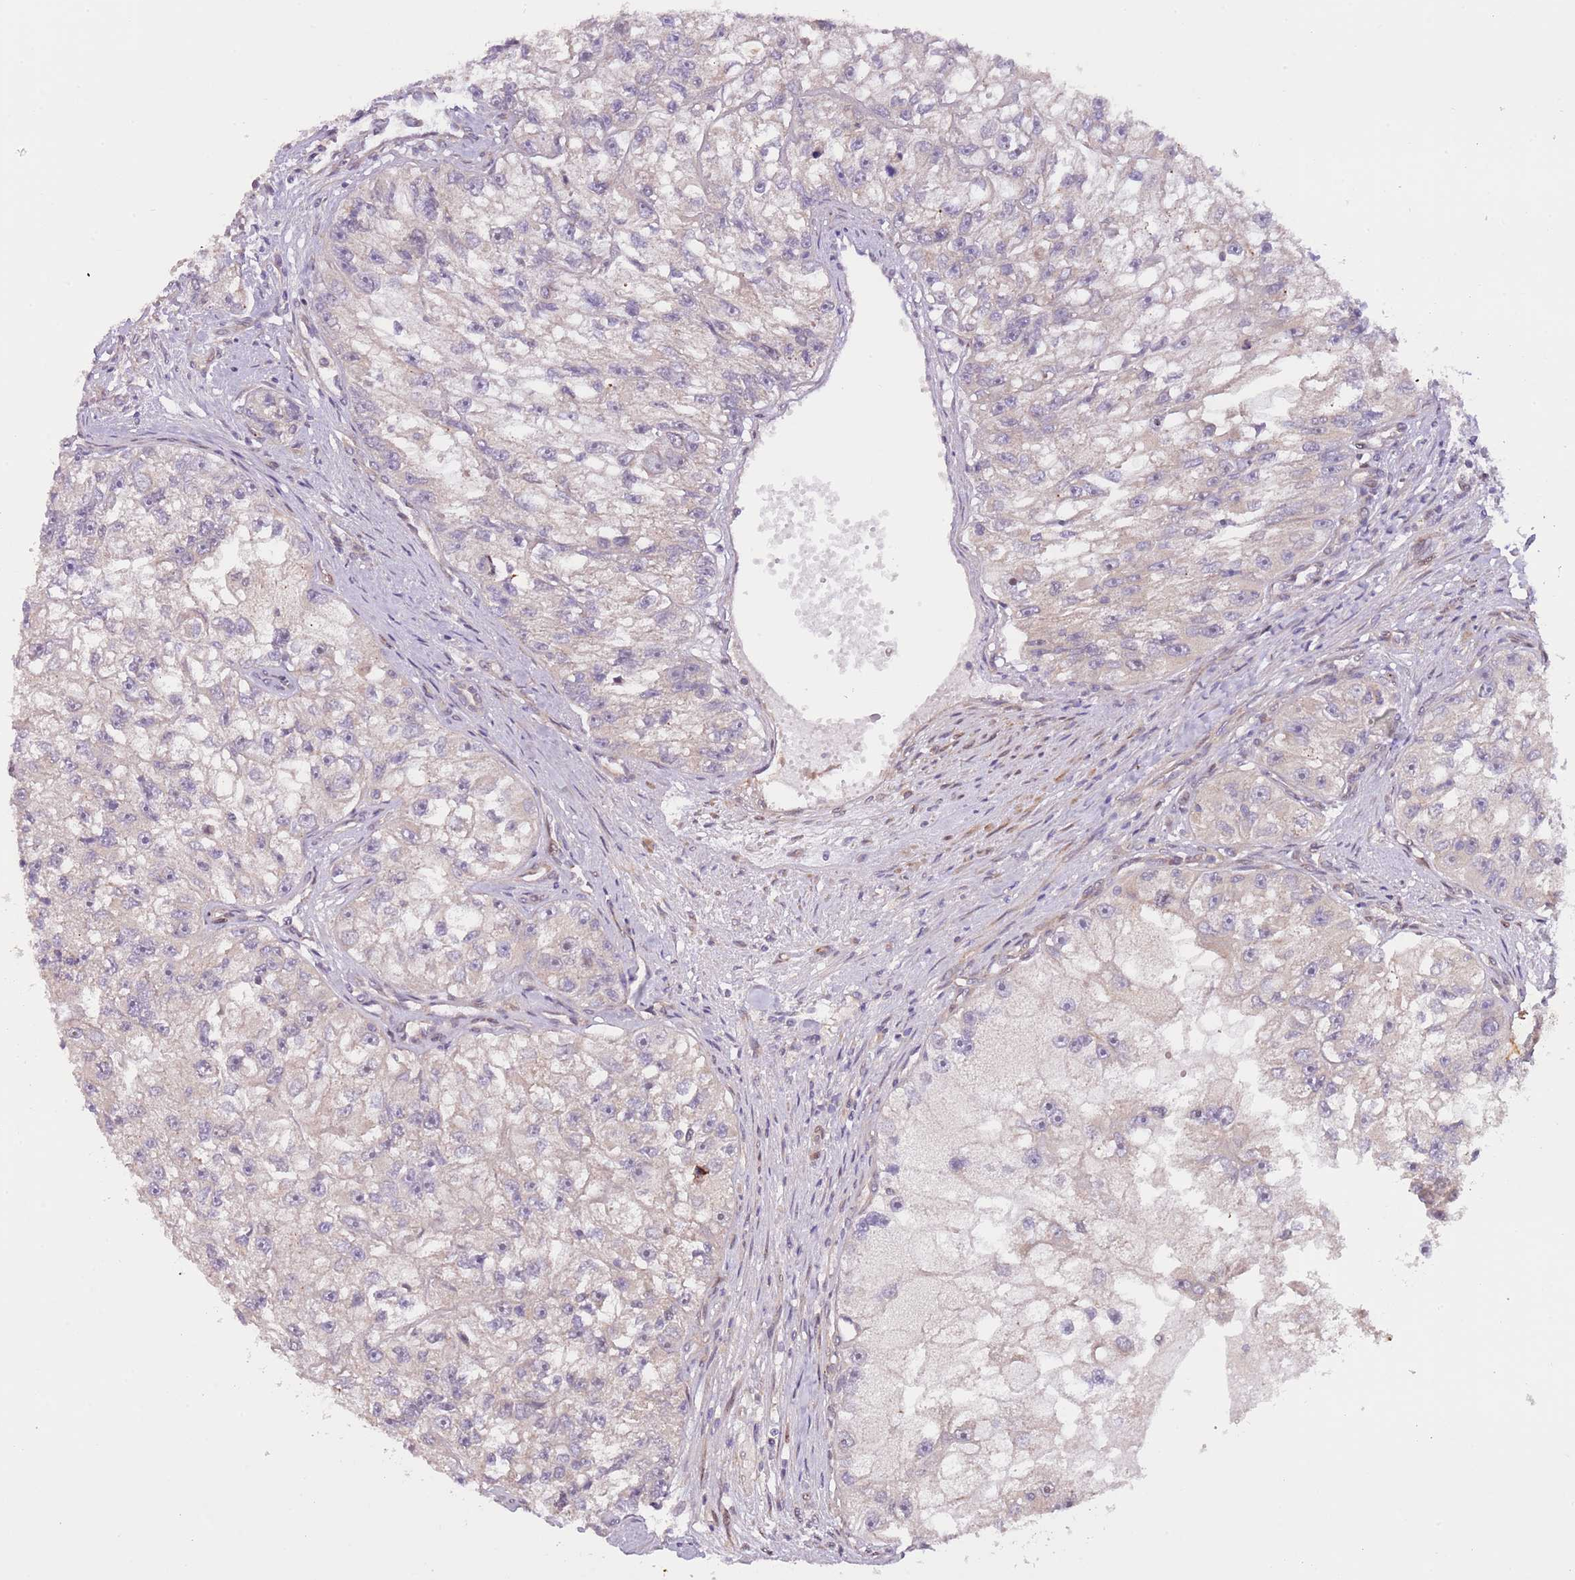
{"staining": {"intensity": "negative", "quantity": "none", "location": "none"}, "tissue": "renal cancer", "cell_type": "Tumor cells", "image_type": "cancer", "snomed": [{"axis": "morphology", "description": "Adenocarcinoma, NOS"}, {"axis": "topography", "description": "Kidney"}], "caption": "Immunohistochemistry of renal cancer shows no positivity in tumor cells.", "gene": "PRR16", "patient": {"sex": "male", "age": 63}}